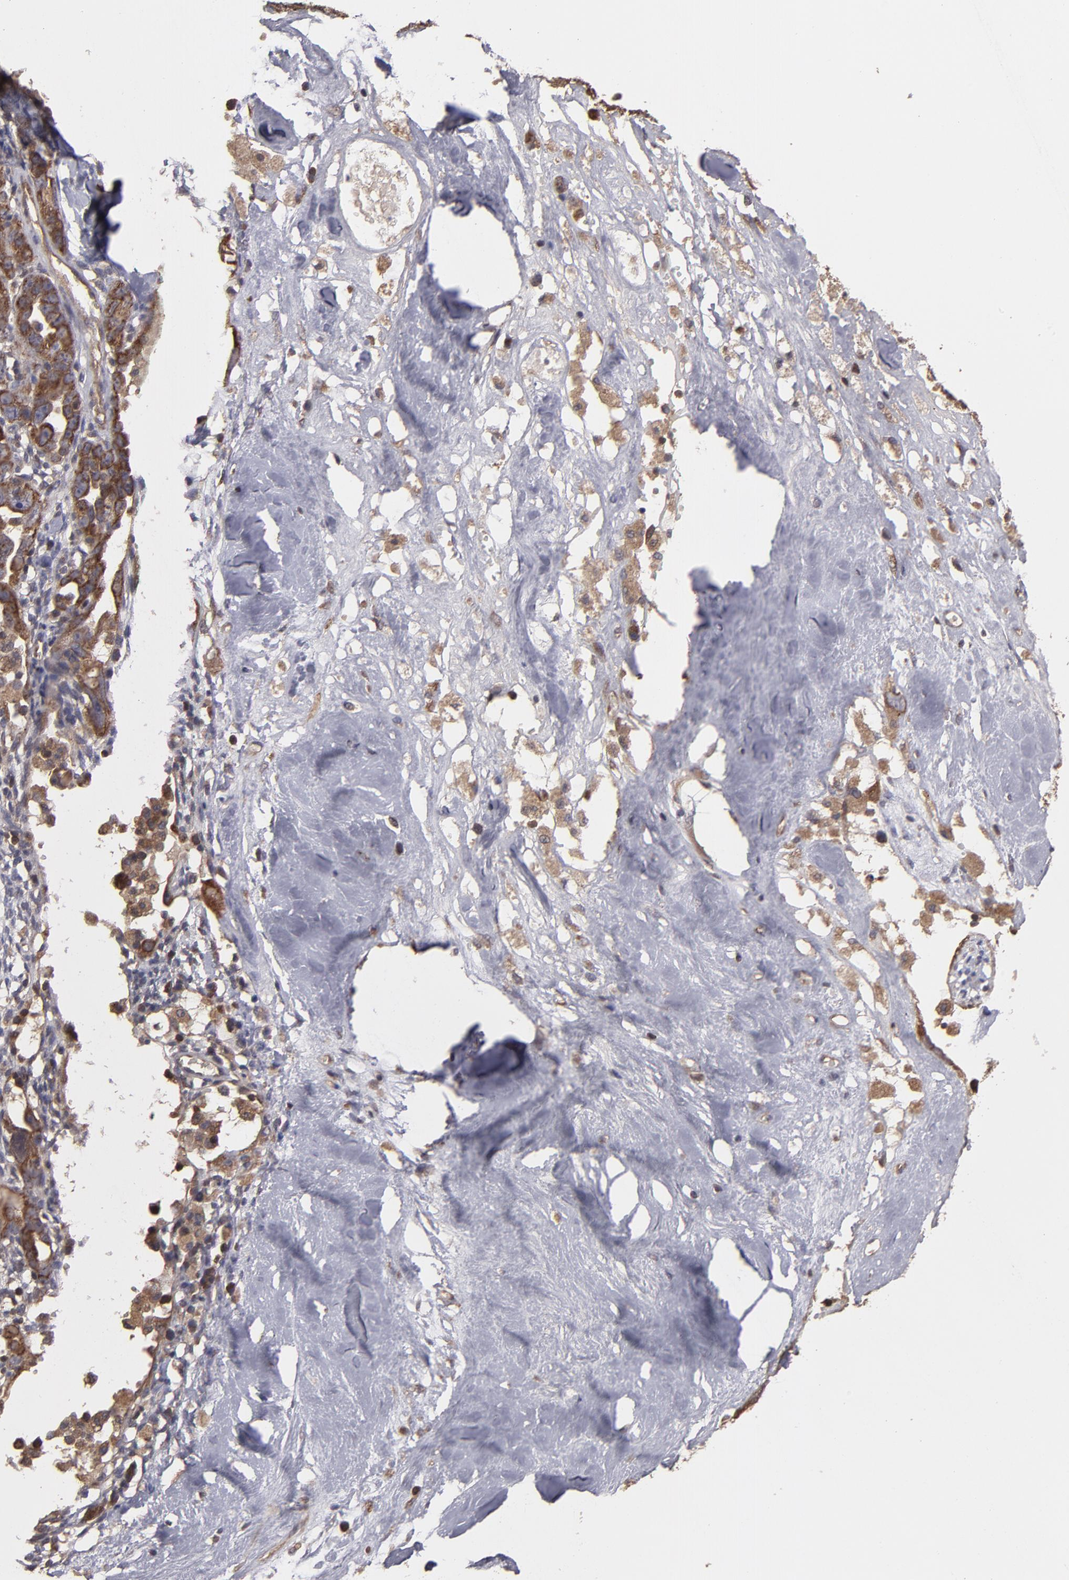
{"staining": {"intensity": "moderate", "quantity": ">75%", "location": "cytoplasmic/membranous"}, "tissue": "ovarian cancer", "cell_type": "Tumor cells", "image_type": "cancer", "snomed": [{"axis": "morphology", "description": "Cystadenocarcinoma, serous, NOS"}, {"axis": "topography", "description": "Ovary"}], "caption": "Protein expression by immunohistochemistry (IHC) shows moderate cytoplasmic/membranous expression in about >75% of tumor cells in ovarian cancer.", "gene": "RPS6KA6", "patient": {"sex": "female", "age": 66}}